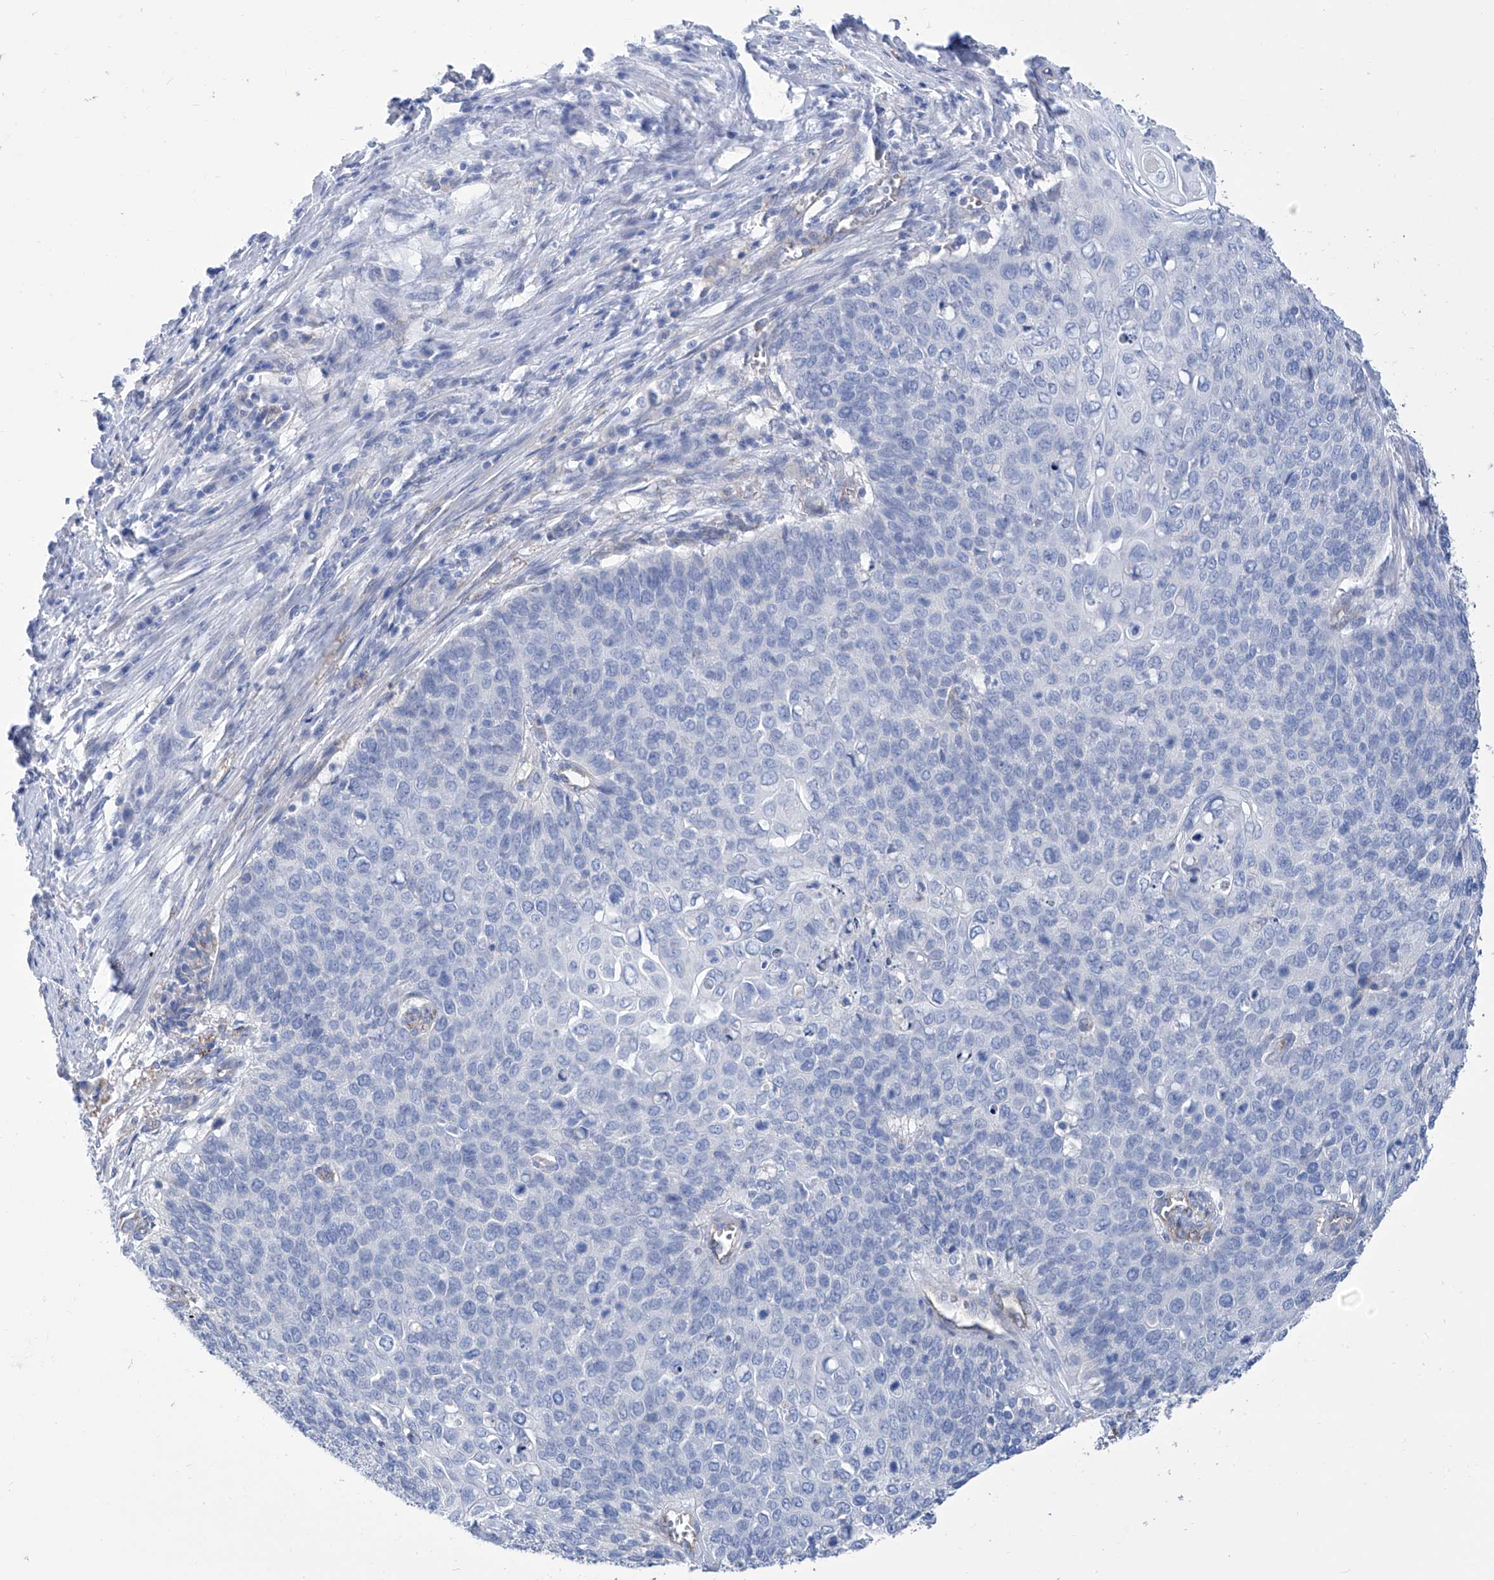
{"staining": {"intensity": "negative", "quantity": "none", "location": "none"}, "tissue": "cervical cancer", "cell_type": "Tumor cells", "image_type": "cancer", "snomed": [{"axis": "morphology", "description": "Squamous cell carcinoma, NOS"}, {"axis": "topography", "description": "Cervix"}], "caption": "The image shows no staining of tumor cells in cervical cancer. (DAB (3,3'-diaminobenzidine) immunohistochemistry (IHC) with hematoxylin counter stain).", "gene": "SMS", "patient": {"sex": "female", "age": 39}}